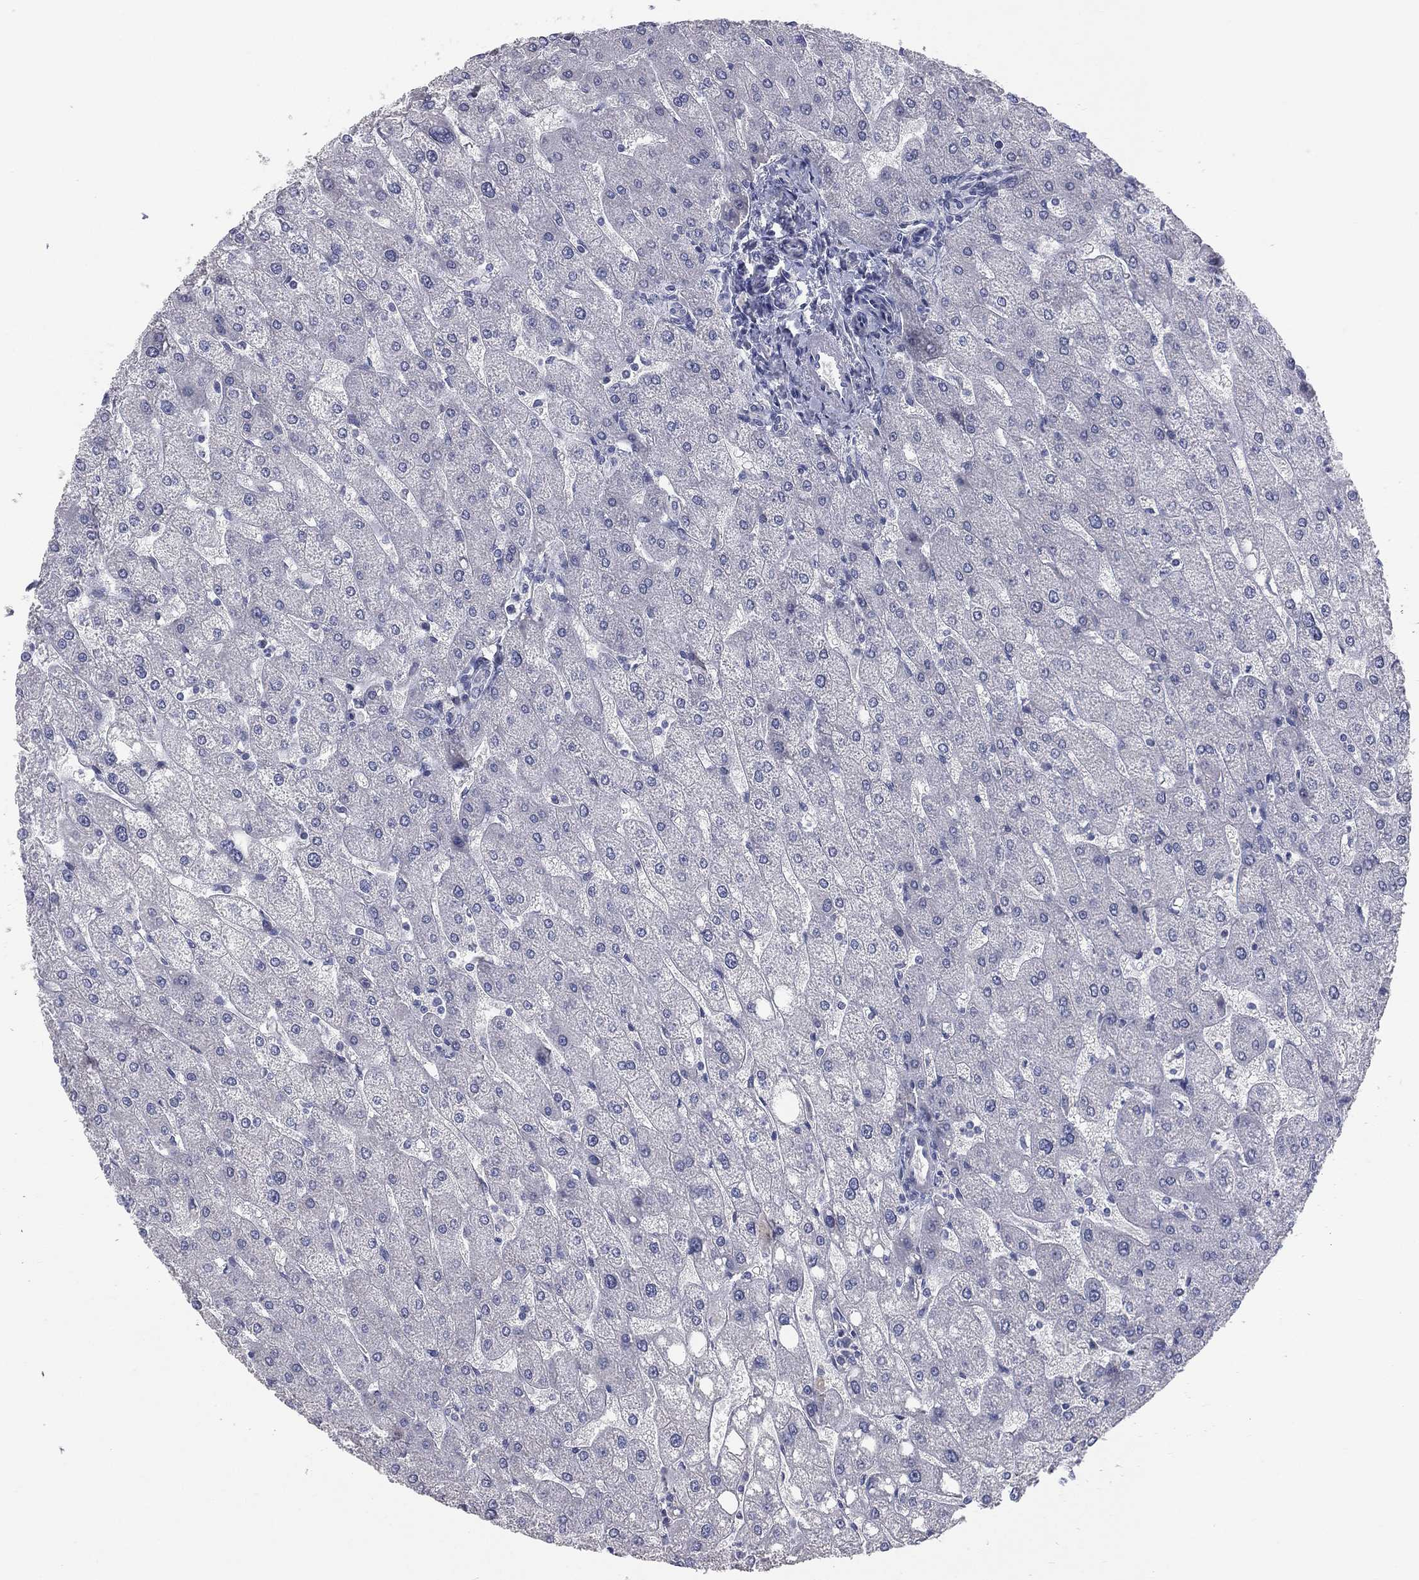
{"staining": {"intensity": "negative", "quantity": "none", "location": "none"}, "tissue": "liver", "cell_type": "Cholangiocytes", "image_type": "normal", "snomed": [{"axis": "morphology", "description": "Normal tissue, NOS"}, {"axis": "topography", "description": "Liver"}], "caption": "High power microscopy photomicrograph of an immunohistochemistry (IHC) histopathology image of normal liver, revealing no significant positivity in cholangiocytes.", "gene": "STK31", "patient": {"sex": "male", "age": 67}}